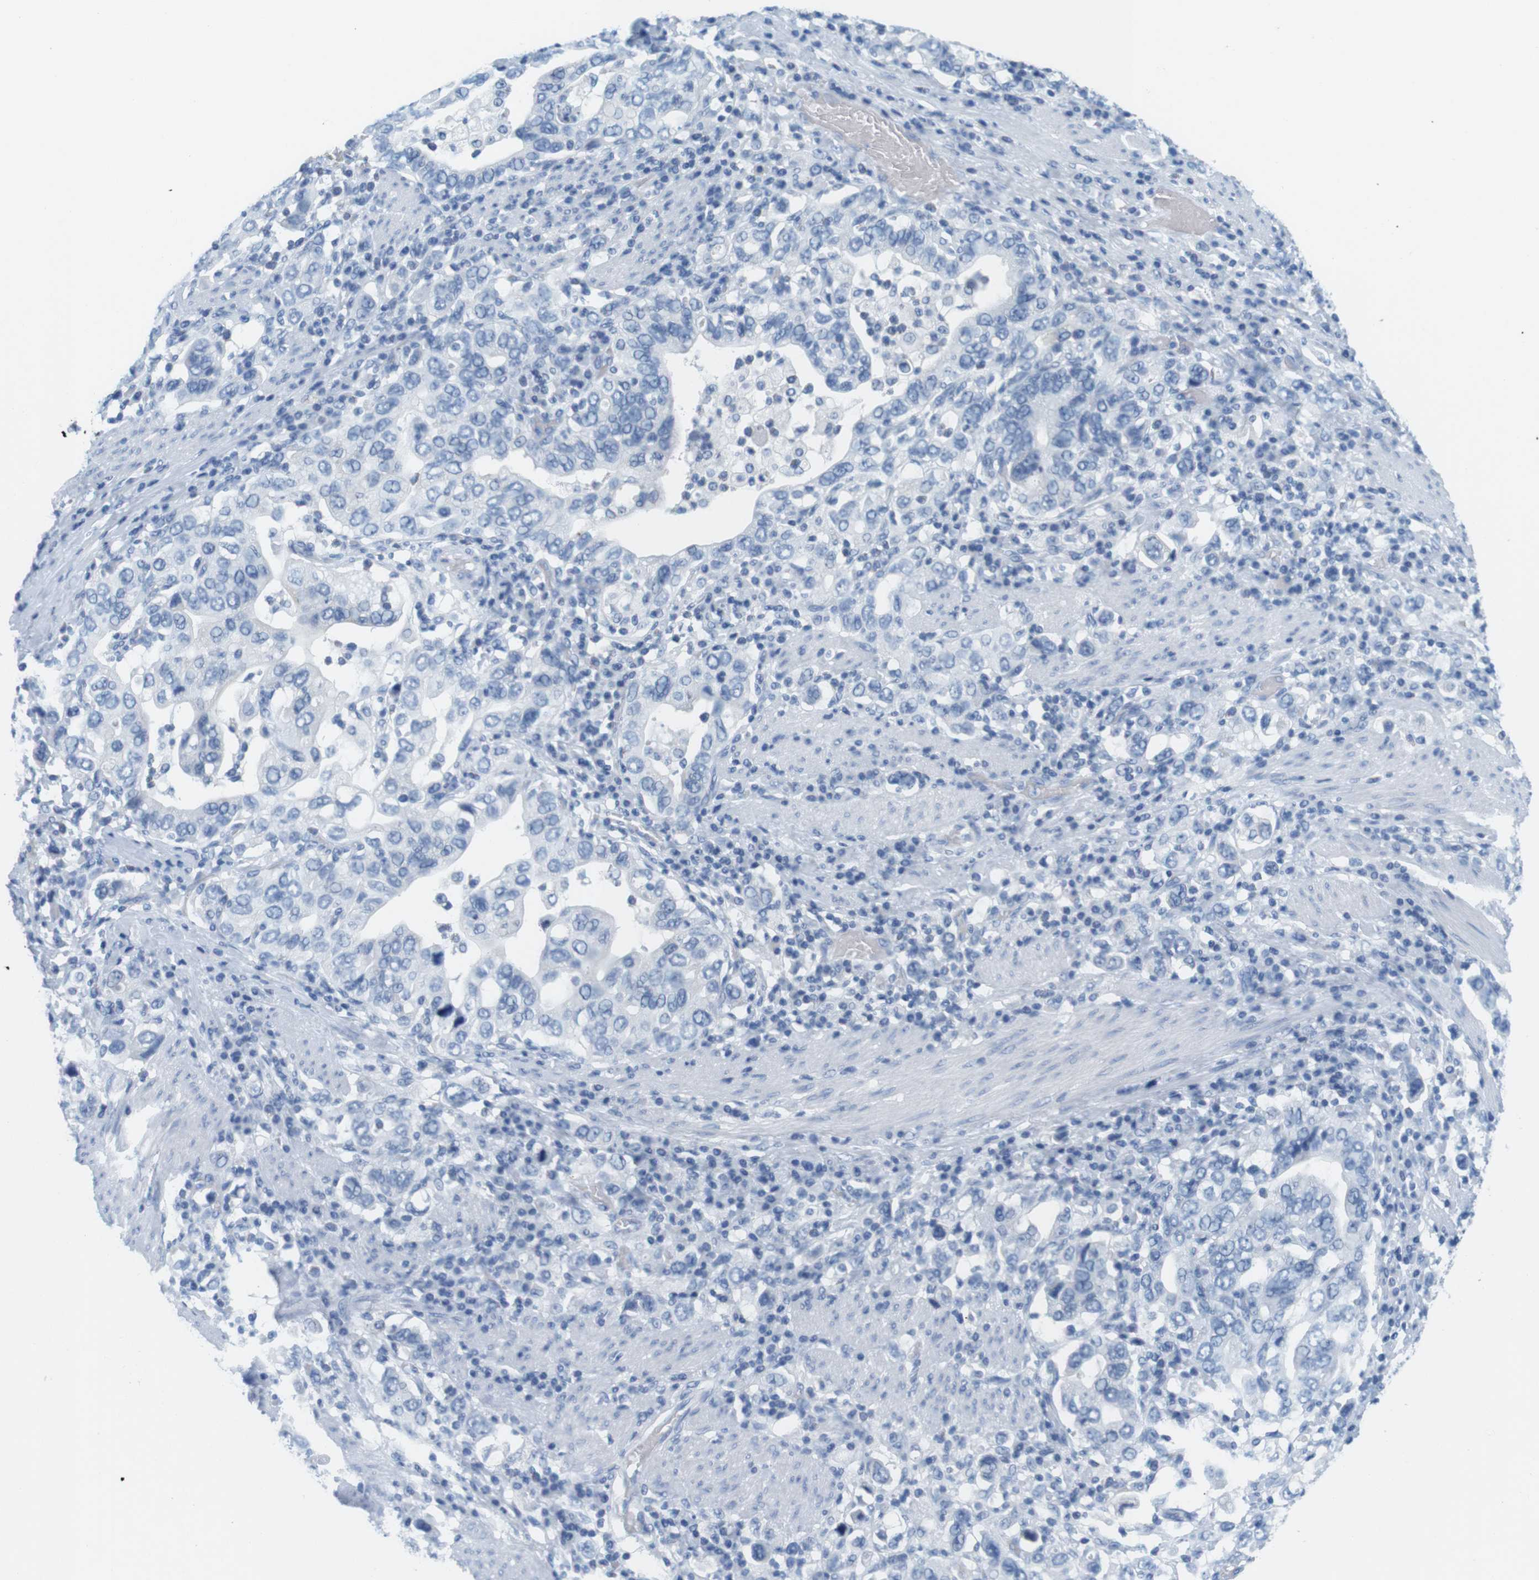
{"staining": {"intensity": "negative", "quantity": "none", "location": "none"}, "tissue": "stomach cancer", "cell_type": "Tumor cells", "image_type": "cancer", "snomed": [{"axis": "morphology", "description": "Adenocarcinoma, NOS"}, {"axis": "topography", "description": "Stomach, upper"}], "caption": "Immunohistochemistry (IHC) image of neoplastic tissue: stomach cancer (adenocarcinoma) stained with DAB (3,3'-diaminobenzidine) shows no significant protein positivity in tumor cells.", "gene": "CYP2C9", "patient": {"sex": "male", "age": 62}}